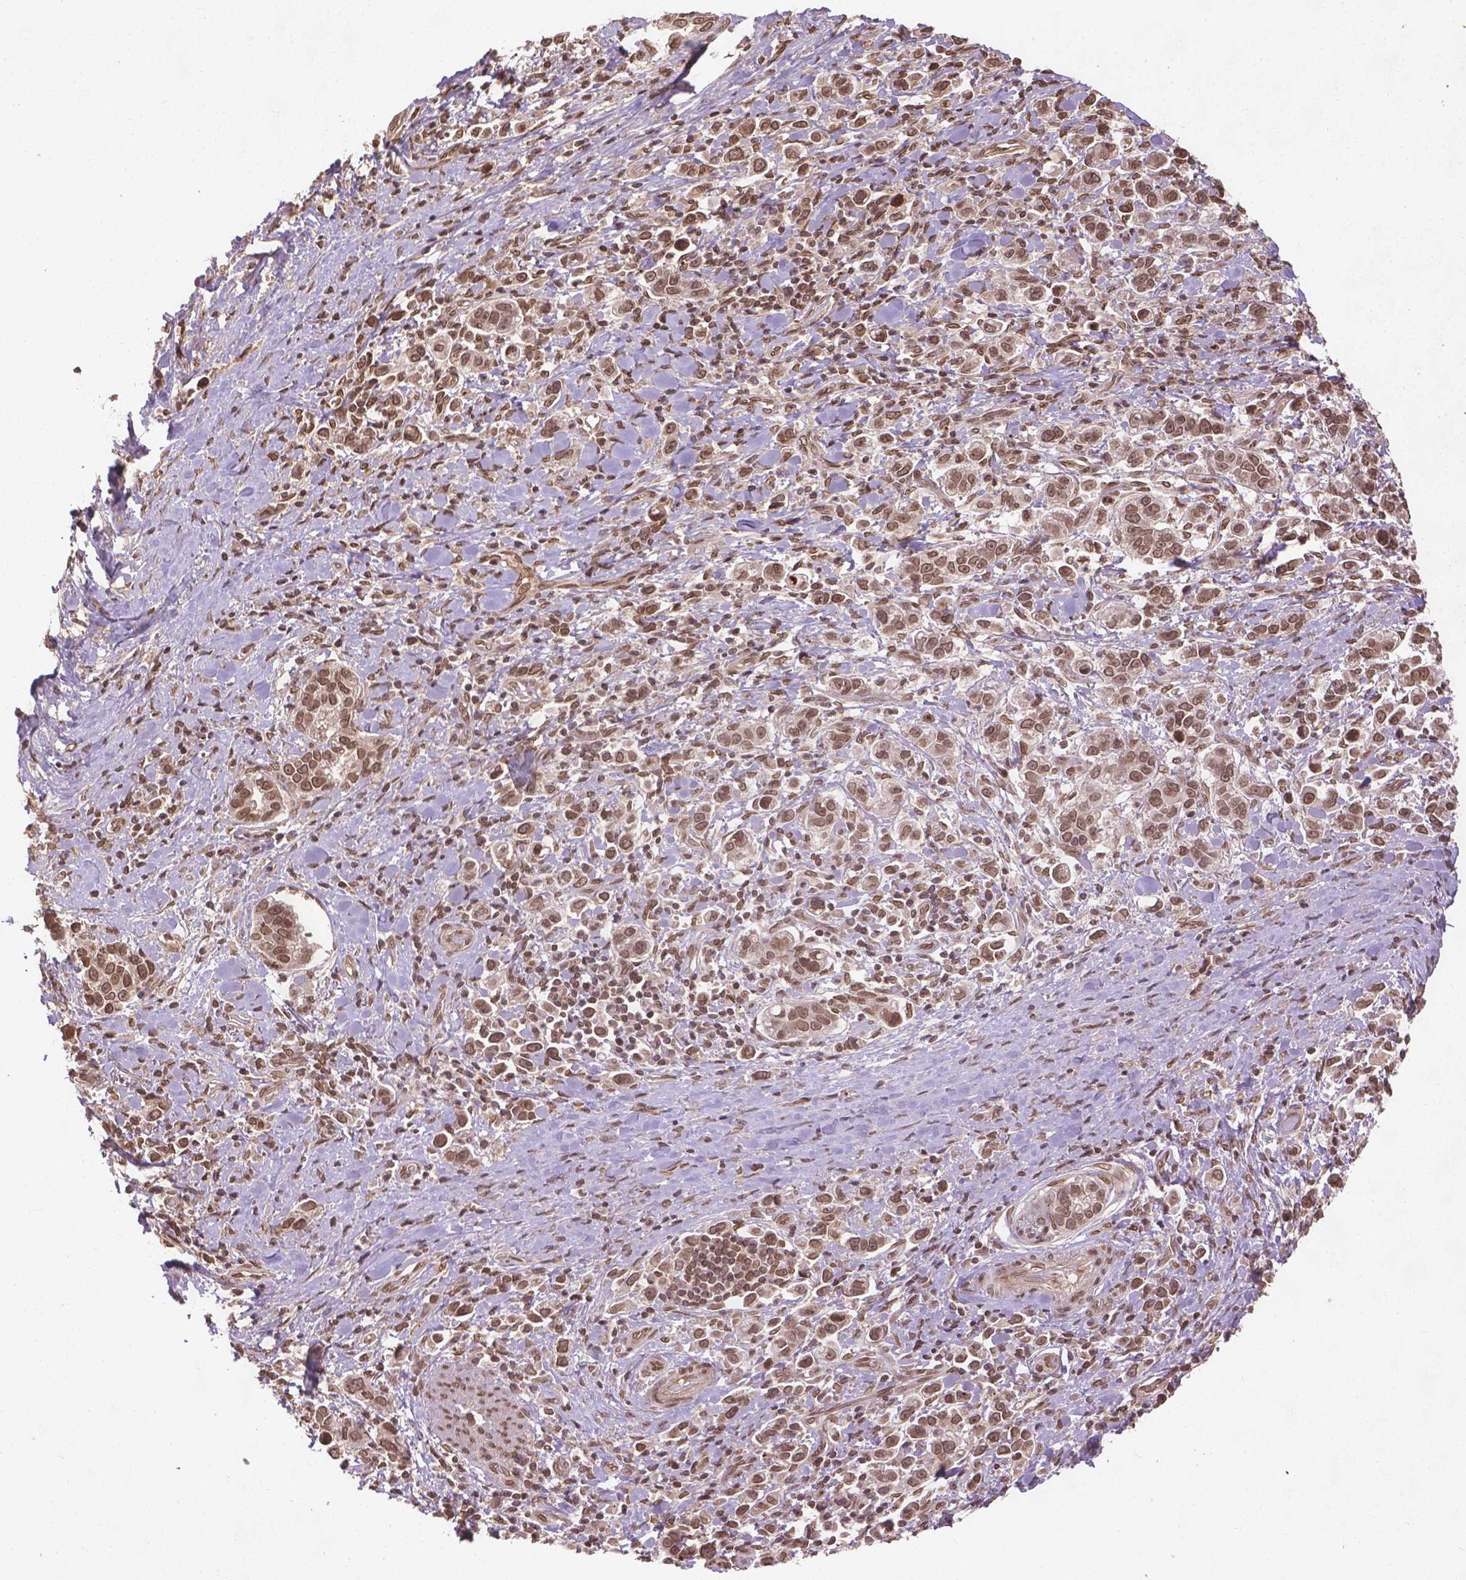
{"staining": {"intensity": "moderate", "quantity": ">75%", "location": "nuclear"}, "tissue": "stomach cancer", "cell_type": "Tumor cells", "image_type": "cancer", "snomed": [{"axis": "morphology", "description": "Adenocarcinoma, NOS"}, {"axis": "topography", "description": "Stomach"}], "caption": "This photomicrograph shows immunohistochemistry (IHC) staining of human stomach cancer (adenocarcinoma), with medium moderate nuclear staining in approximately >75% of tumor cells.", "gene": "BANF1", "patient": {"sex": "male", "age": 93}}